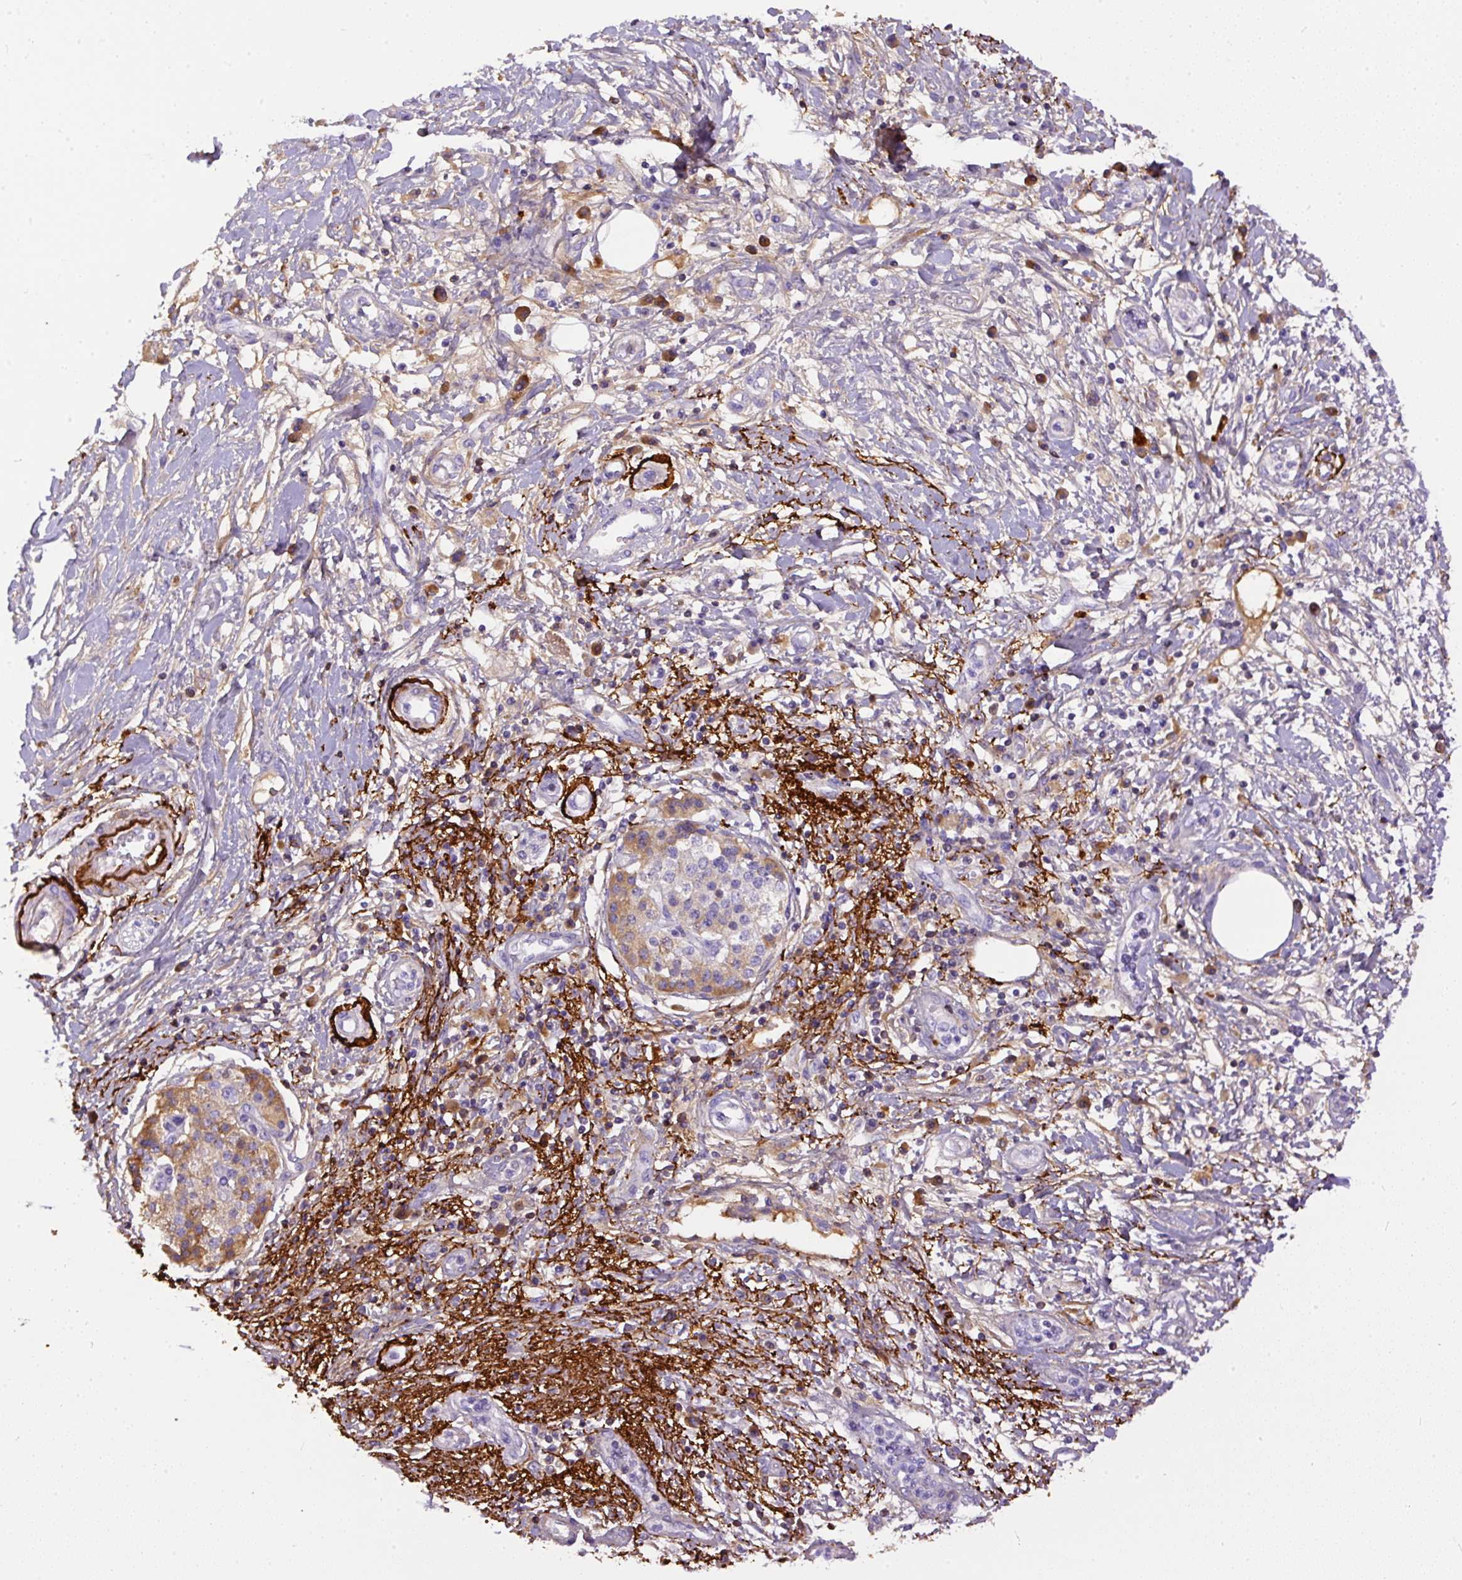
{"staining": {"intensity": "moderate", "quantity": "<25%", "location": "cytoplasmic/membranous"}, "tissue": "pancreatic cancer", "cell_type": "Tumor cells", "image_type": "cancer", "snomed": [{"axis": "morphology", "description": "Adenocarcinoma, NOS"}, {"axis": "topography", "description": "Pancreas"}], "caption": "An immunohistochemistry (IHC) micrograph of tumor tissue is shown. Protein staining in brown labels moderate cytoplasmic/membranous positivity in pancreatic cancer (adenocarcinoma) within tumor cells.", "gene": "APCS", "patient": {"sex": "female", "age": 56}}